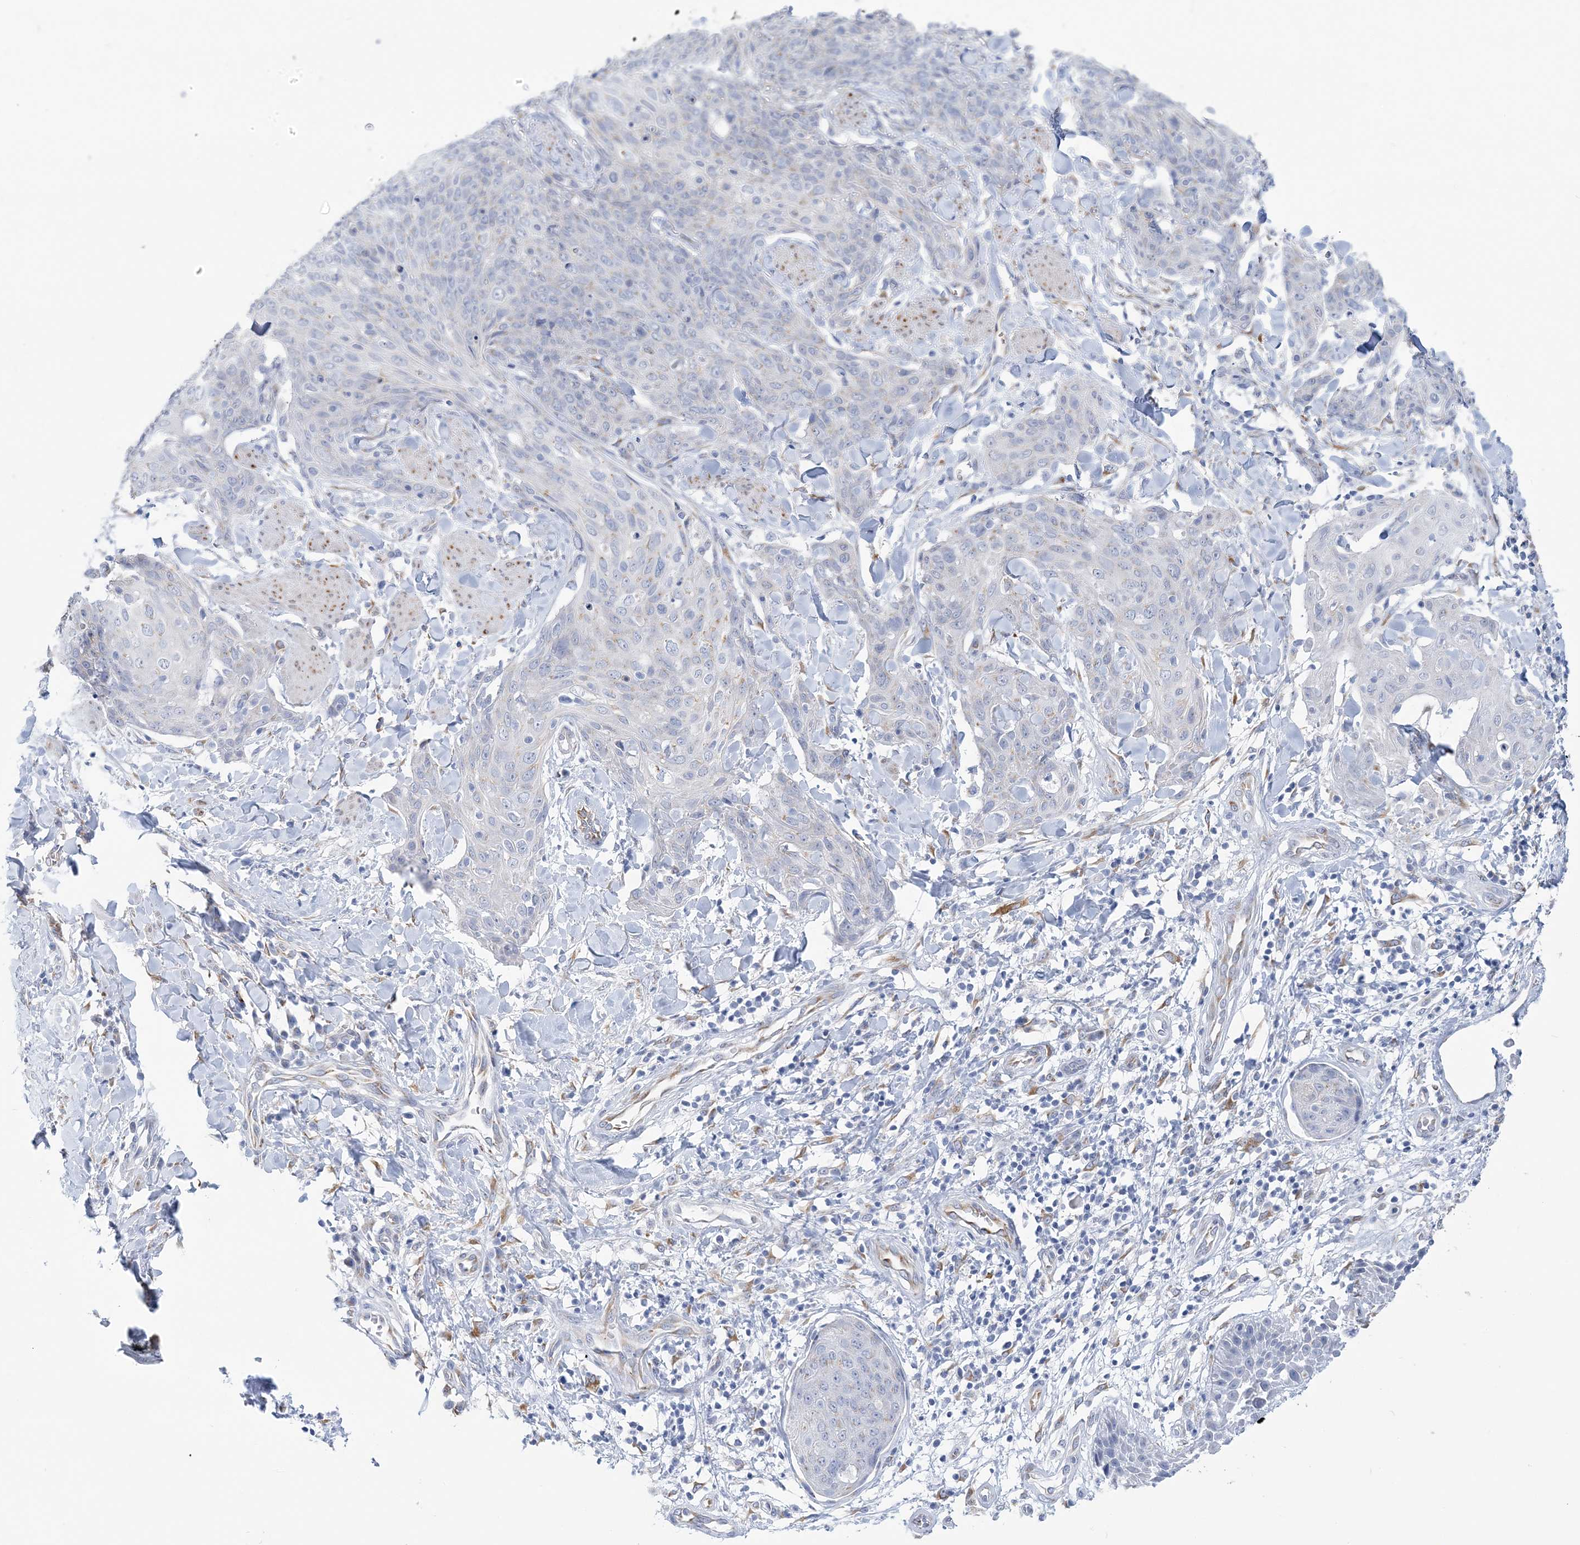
{"staining": {"intensity": "negative", "quantity": "none", "location": "none"}, "tissue": "skin cancer", "cell_type": "Tumor cells", "image_type": "cancer", "snomed": [{"axis": "morphology", "description": "Squamous cell carcinoma, NOS"}, {"axis": "topography", "description": "Skin"}, {"axis": "topography", "description": "Vulva"}], "caption": "The image shows no staining of tumor cells in squamous cell carcinoma (skin).", "gene": "PLEKHG4B", "patient": {"sex": "female", "age": 85}}